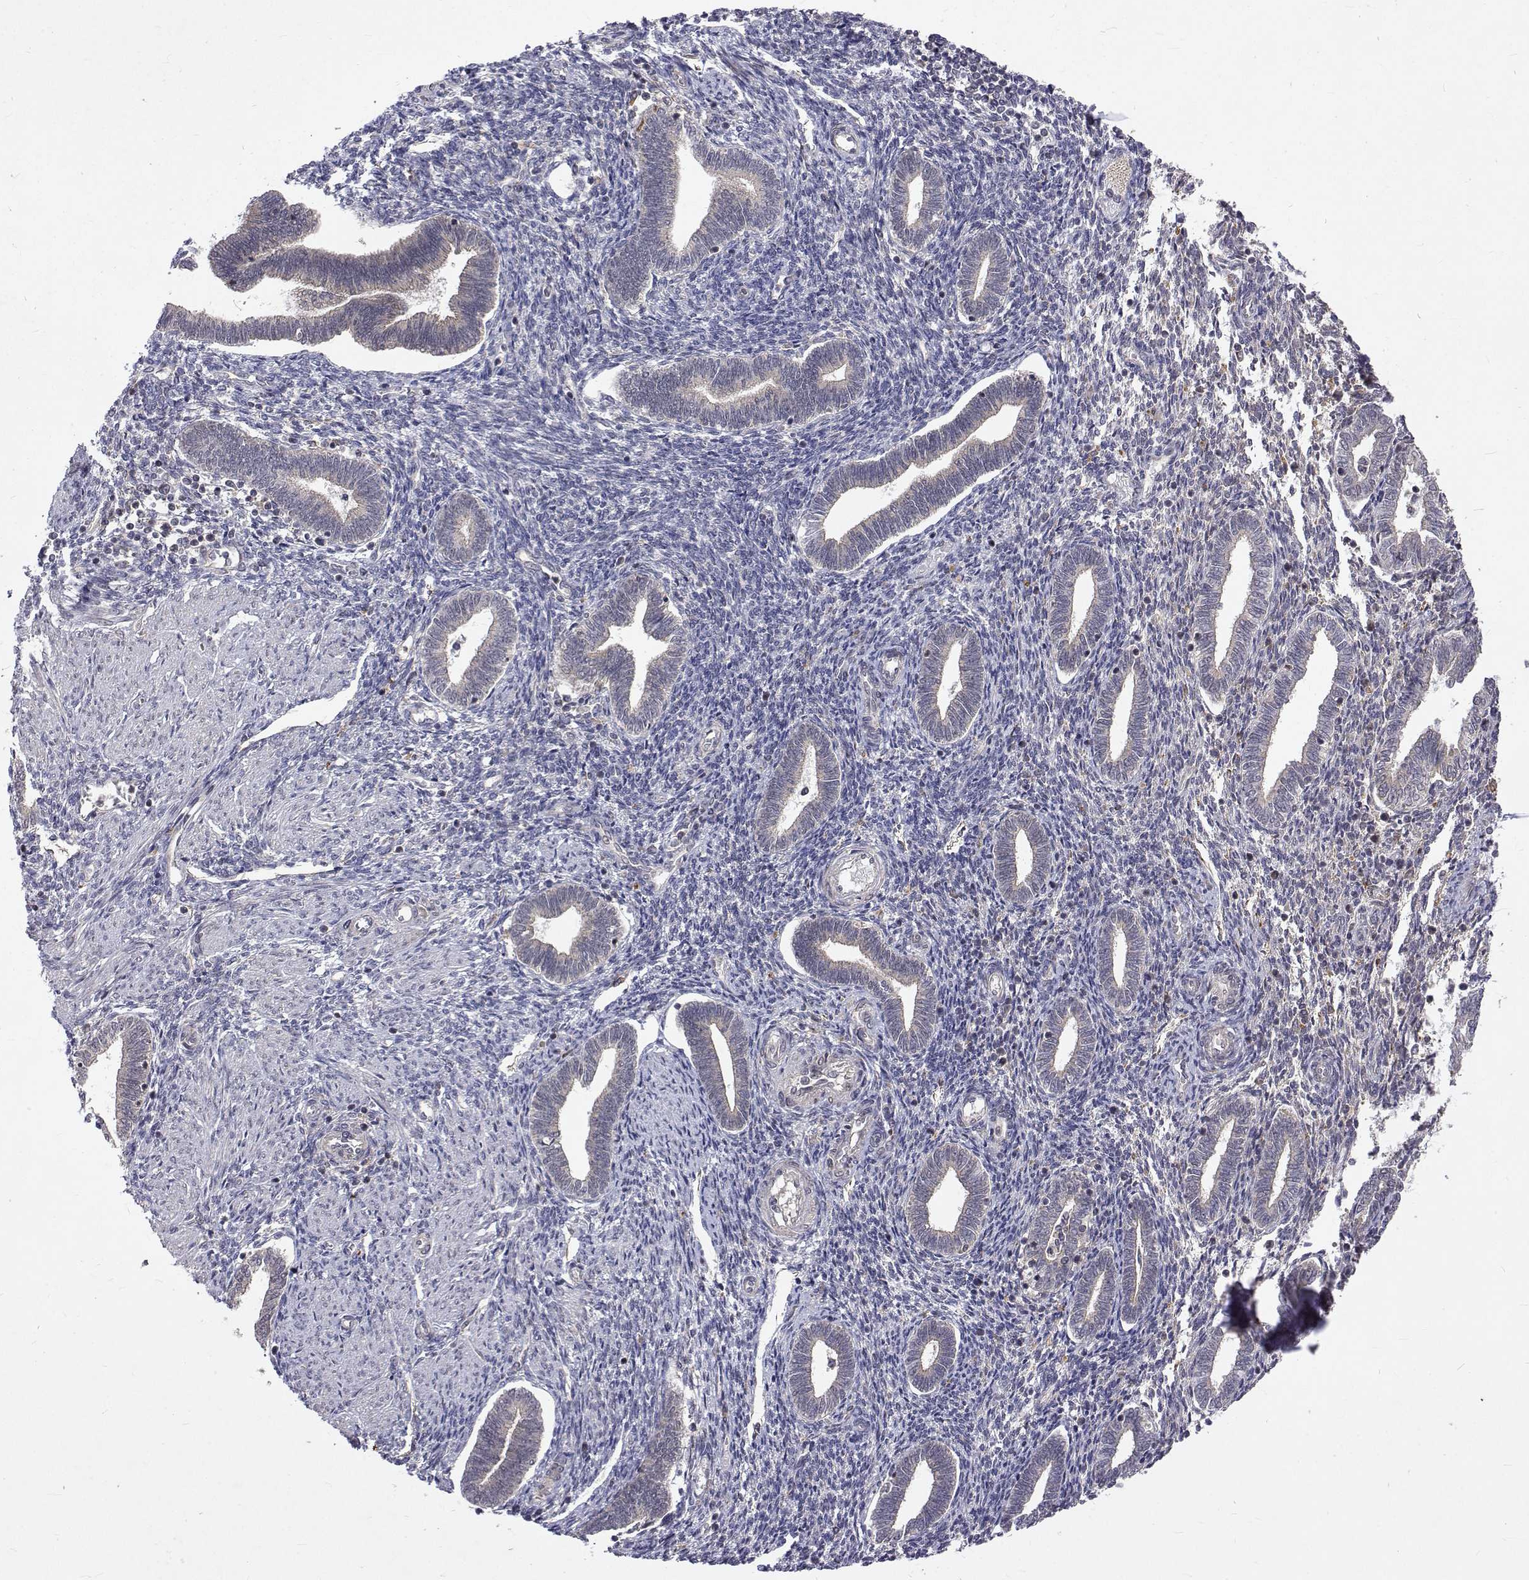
{"staining": {"intensity": "negative", "quantity": "none", "location": "none"}, "tissue": "endometrium", "cell_type": "Cells in endometrial stroma", "image_type": "normal", "snomed": [{"axis": "morphology", "description": "Normal tissue, NOS"}, {"axis": "topography", "description": "Endometrium"}], "caption": "Immunohistochemistry image of unremarkable endometrium stained for a protein (brown), which displays no expression in cells in endometrial stroma.", "gene": "ALKBH8", "patient": {"sex": "female", "age": 42}}